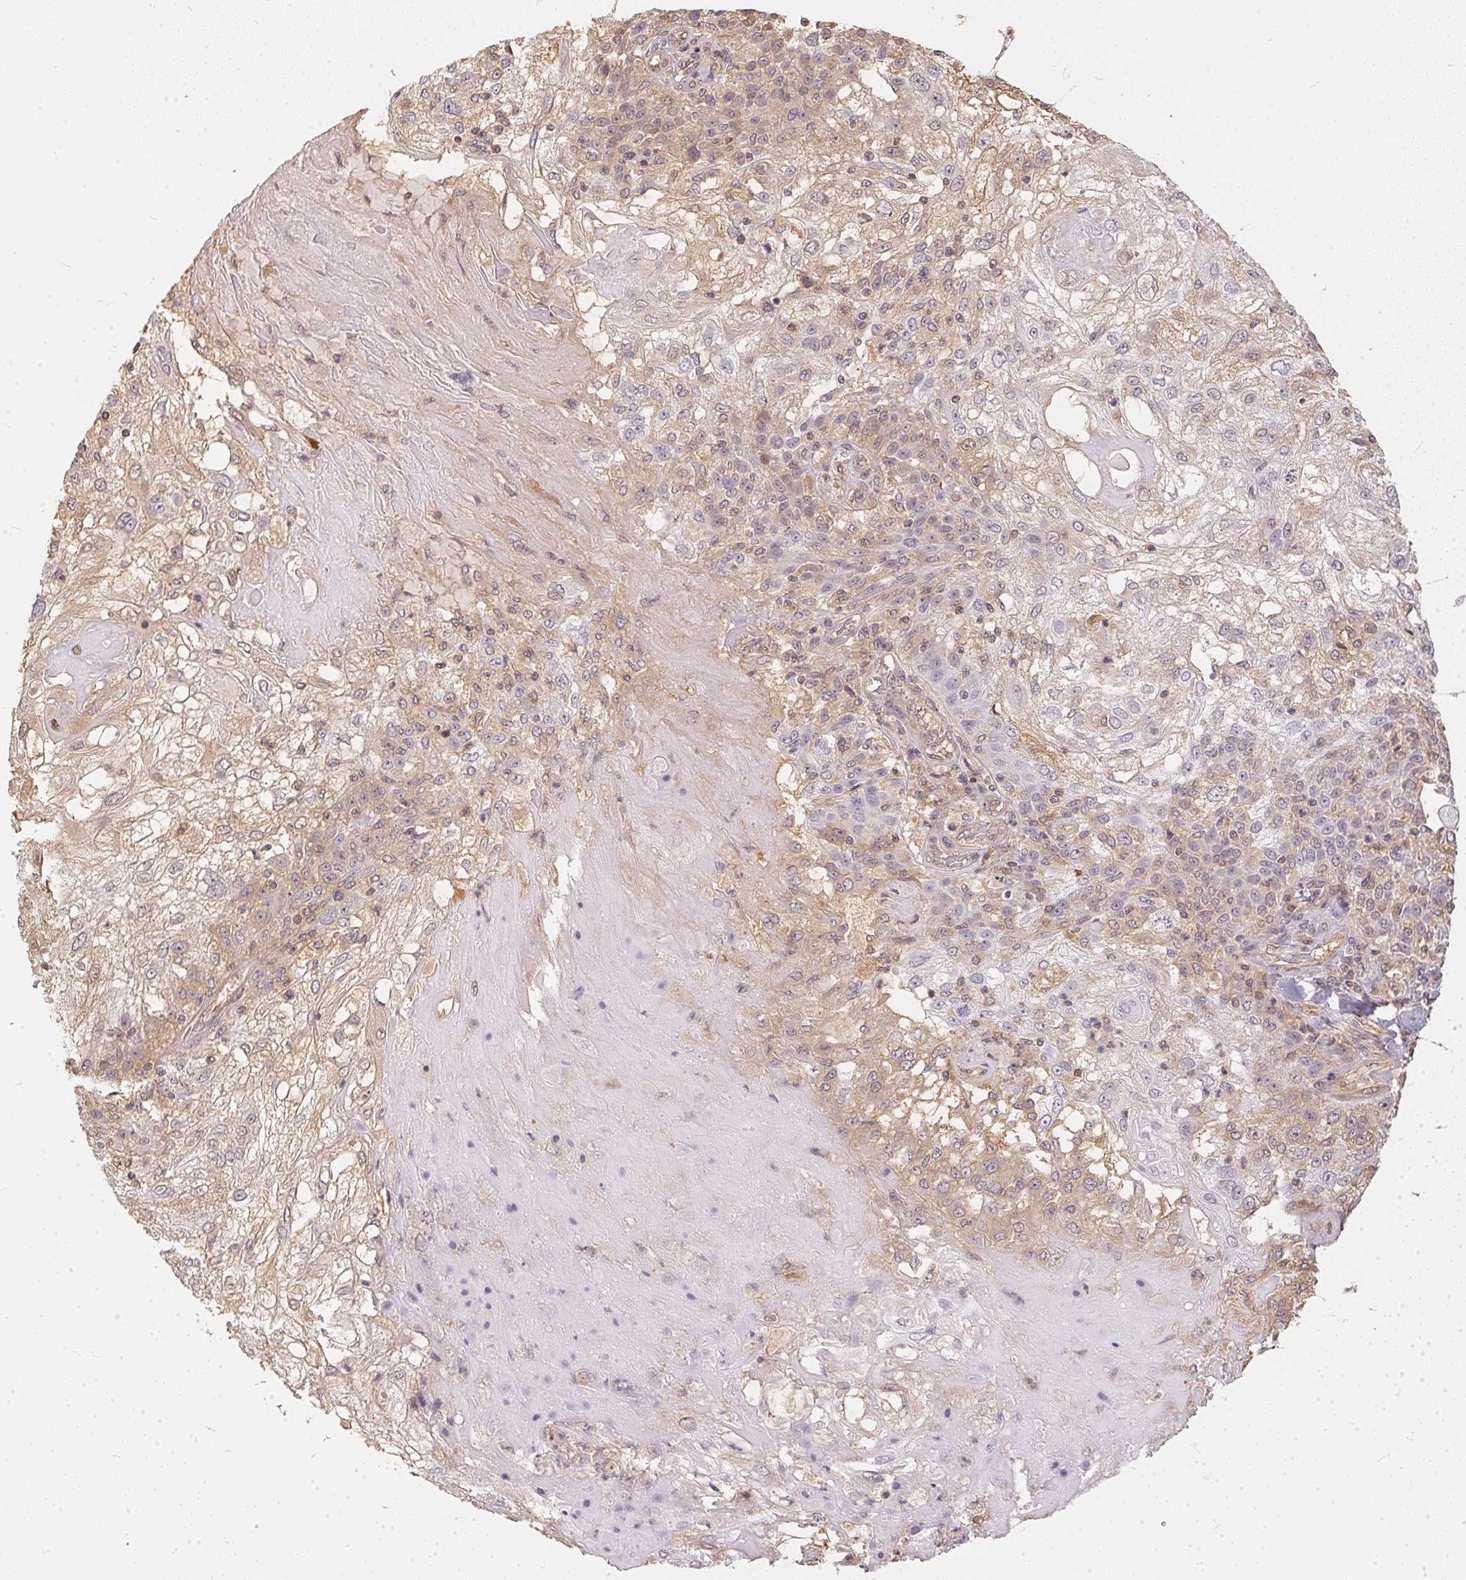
{"staining": {"intensity": "weak", "quantity": ">75%", "location": "cytoplasmic/membranous"}, "tissue": "skin cancer", "cell_type": "Tumor cells", "image_type": "cancer", "snomed": [{"axis": "morphology", "description": "Normal tissue, NOS"}, {"axis": "morphology", "description": "Squamous cell carcinoma, NOS"}, {"axis": "topography", "description": "Skin"}], "caption": "Immunohistochemical staining of skin cancer exhibits weak cytoplasmic/membranous protein staining in about >75% of tumor cells.", "gene": "BLMH", "patient": {"sex": "female", "age": 83}}